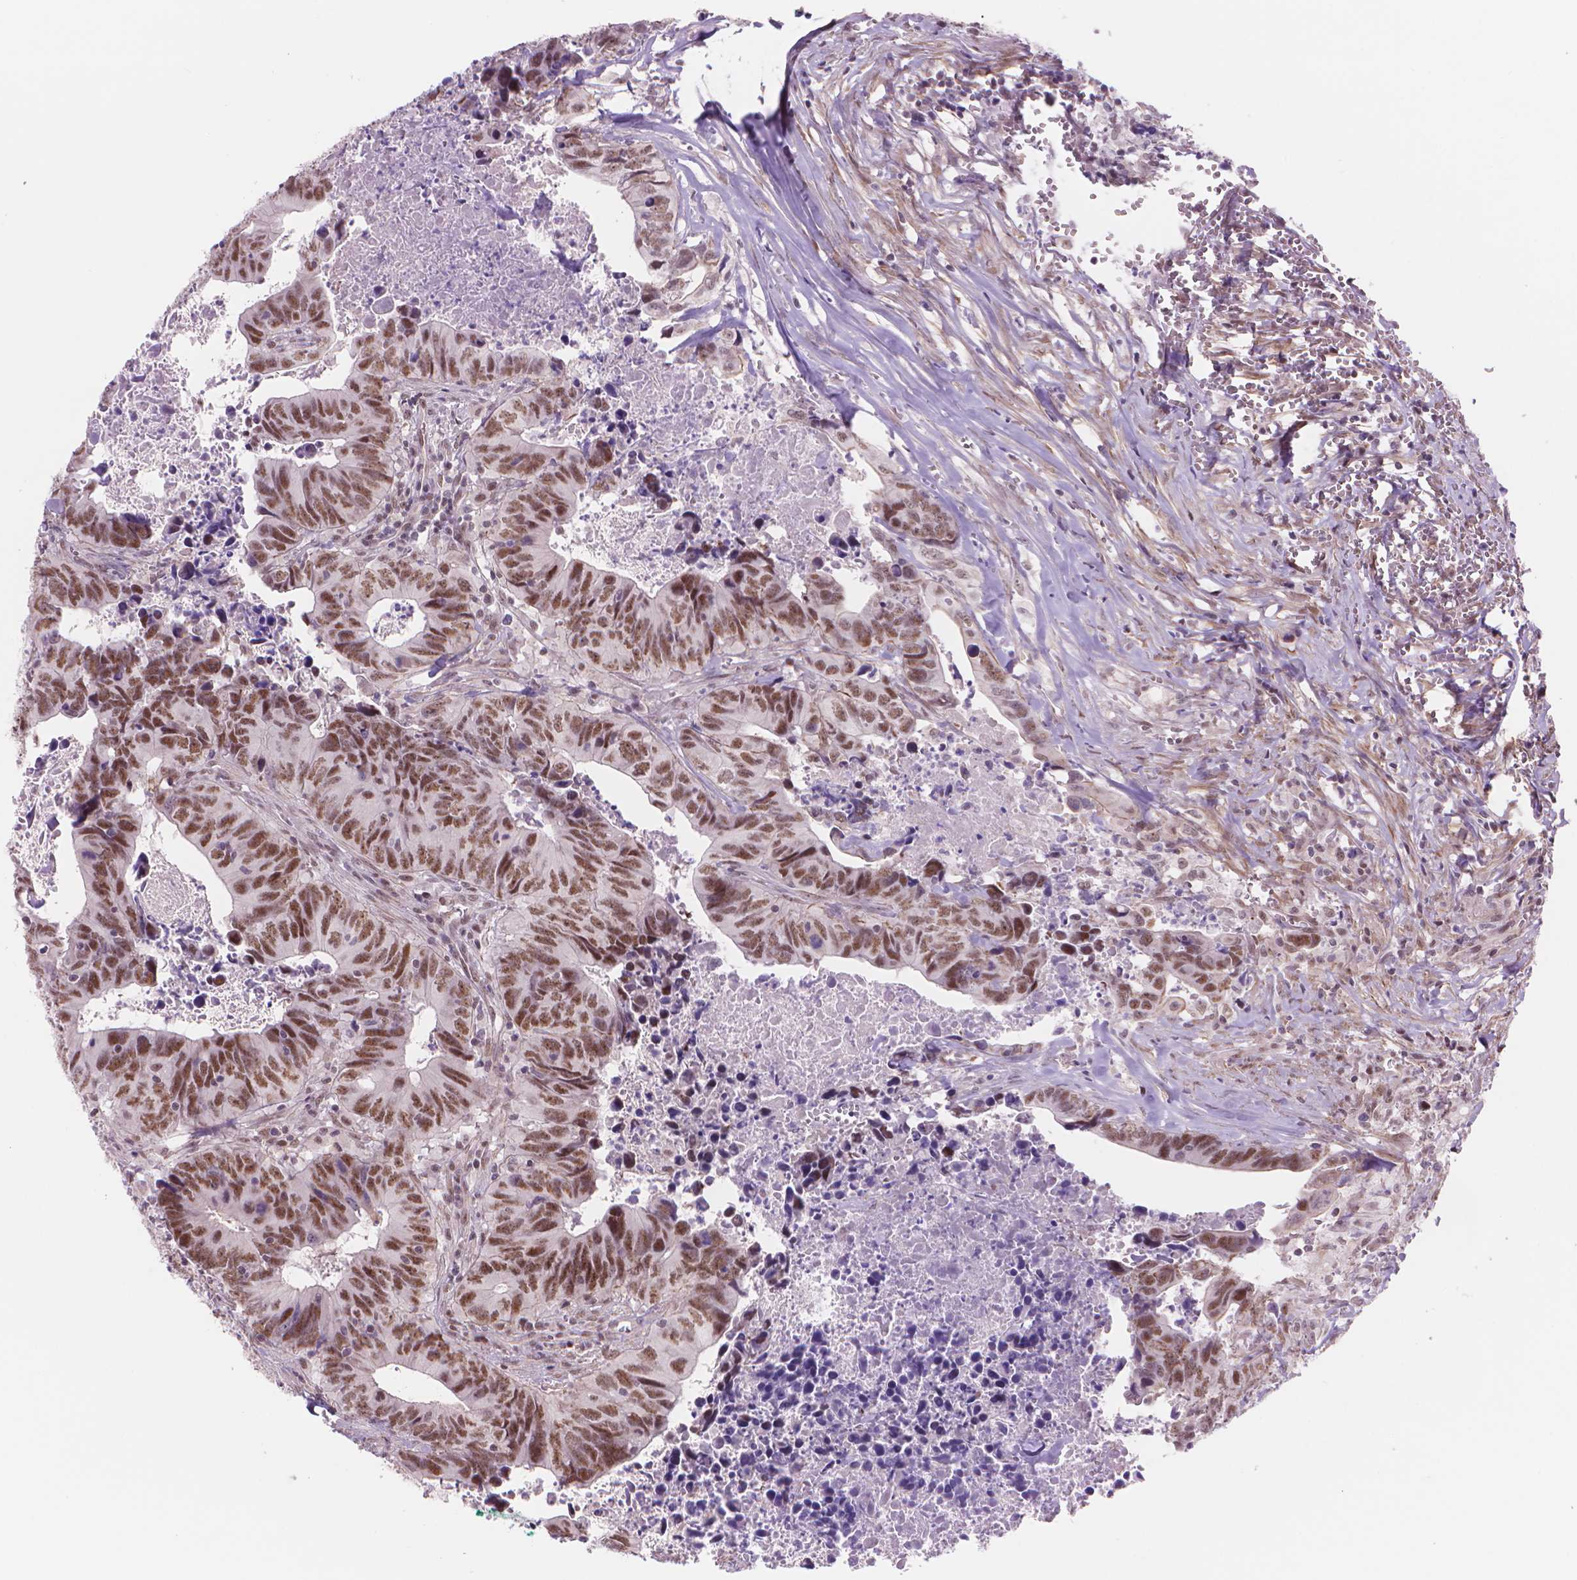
{"staining": {"intensity": "moderate", "quantity": ">75%", "location": "nuclear"}, "tissue": "colorectal cancer", "cell_type": "Tumor cells", "image_type": "cancer", "snomed": [{"axis": "morphology", "description": "Adenocarcinoma, NOS"}, {"axis": "topography", "description": "Colon"}], "caption": "Protein staining of colorectal cancer (adenocarcinoma) tissue displays moderate nuclear staining in about >75% of tumor cells.", "gene": "POLR3D", "patient": {"sex": "female", "age": 82}}